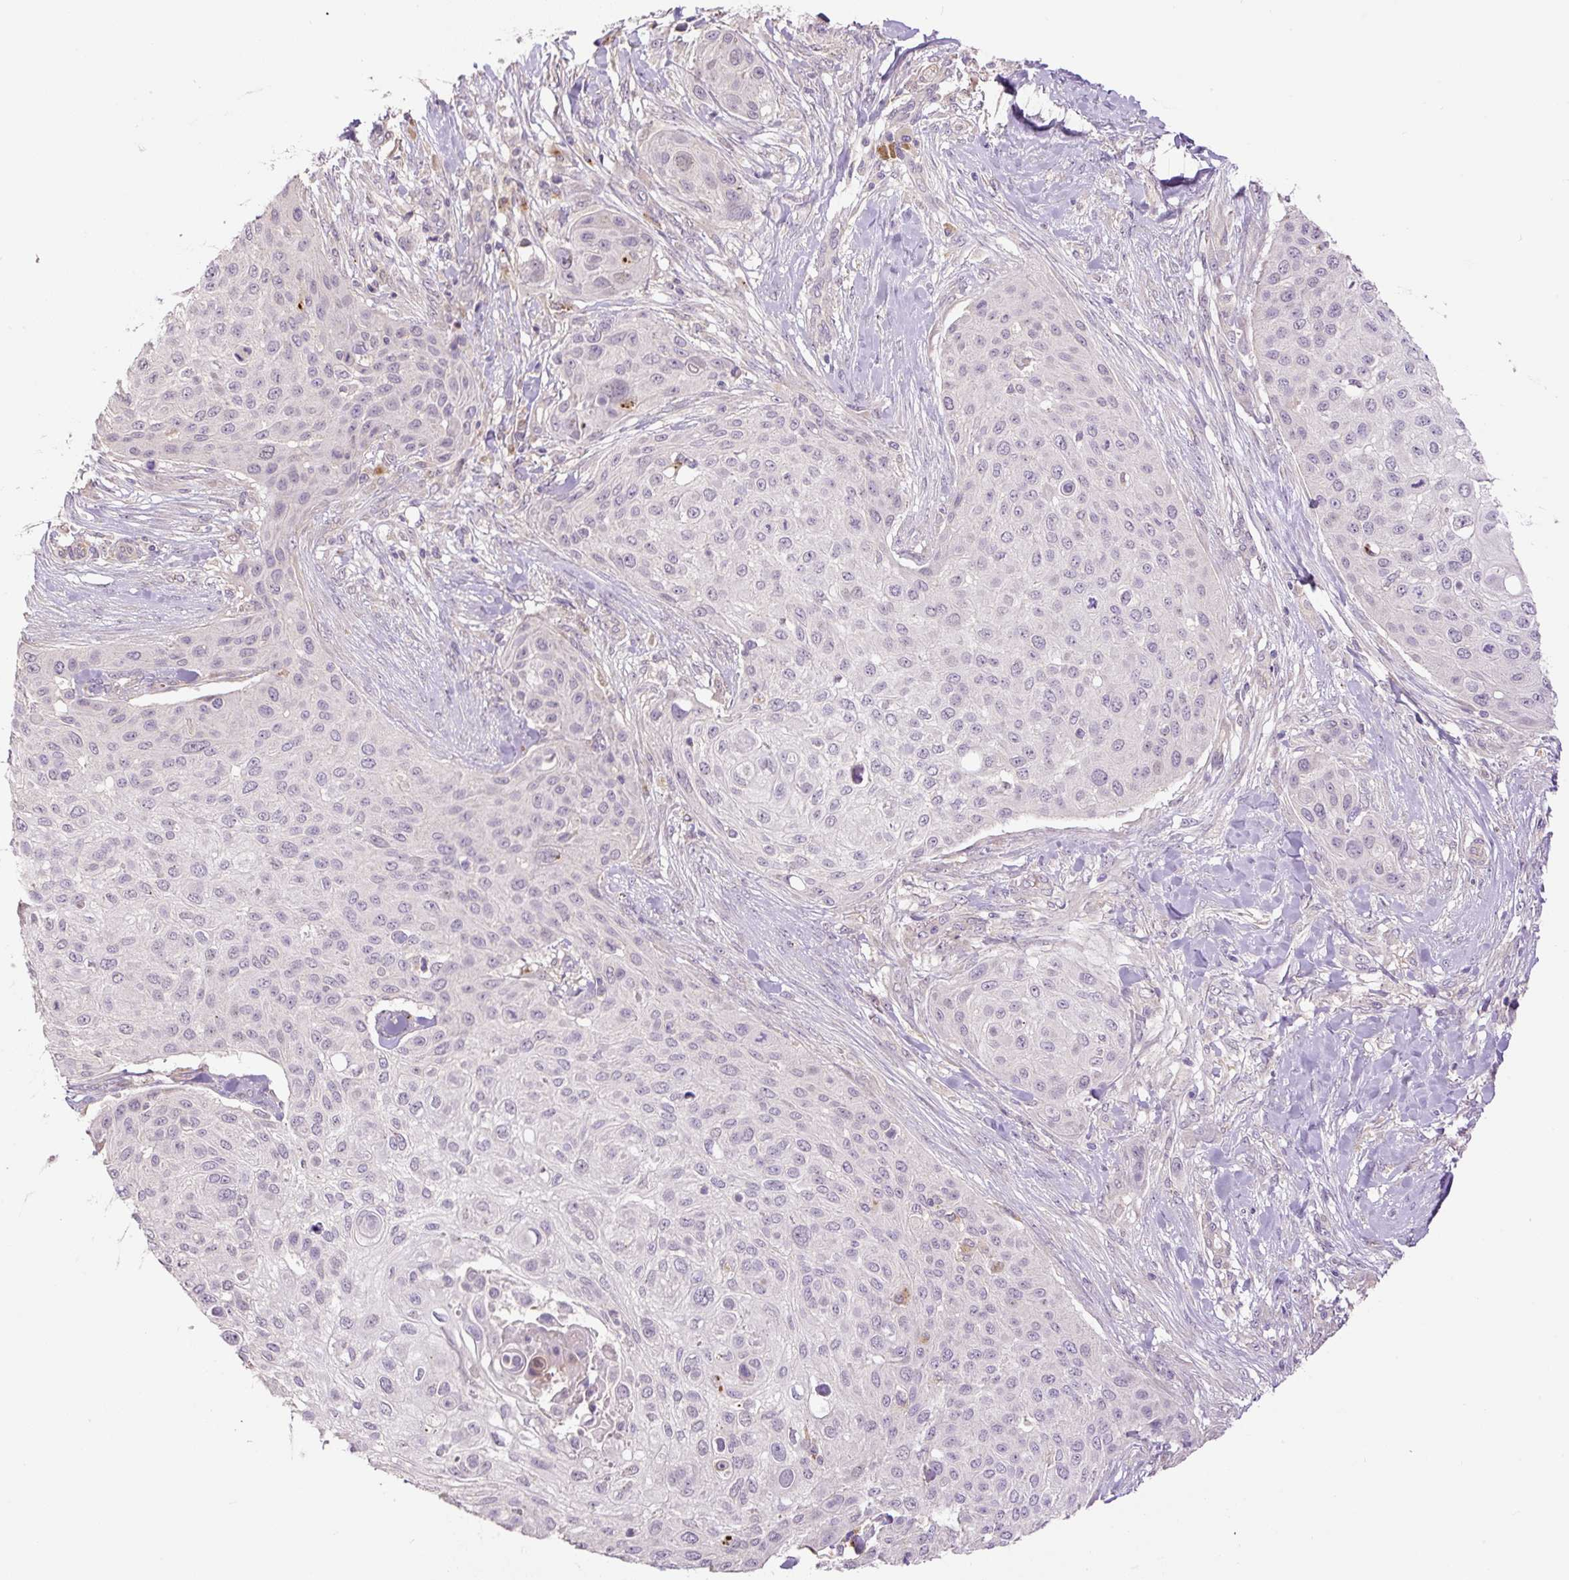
{"staining": {"intensity": "negative", "quantity": "none", "location": "none"}, "tissue": "skin cancer", "cell_type": "Tumor cells", "image_type": "cancer", "snomed": [{"axis": "morphology", "description": "Squamous cell carcinoma, NOS"}, {"axis": "topography", "description": "Skin"}], "caption": "Immunohistochemistry (IHC) image of skin squamous cell carcinoma stained for a protein (brown), which reveals no positivity in tumor cells.", "gene": "HABP4", "patient": {"sex": "female", "age": 87}}